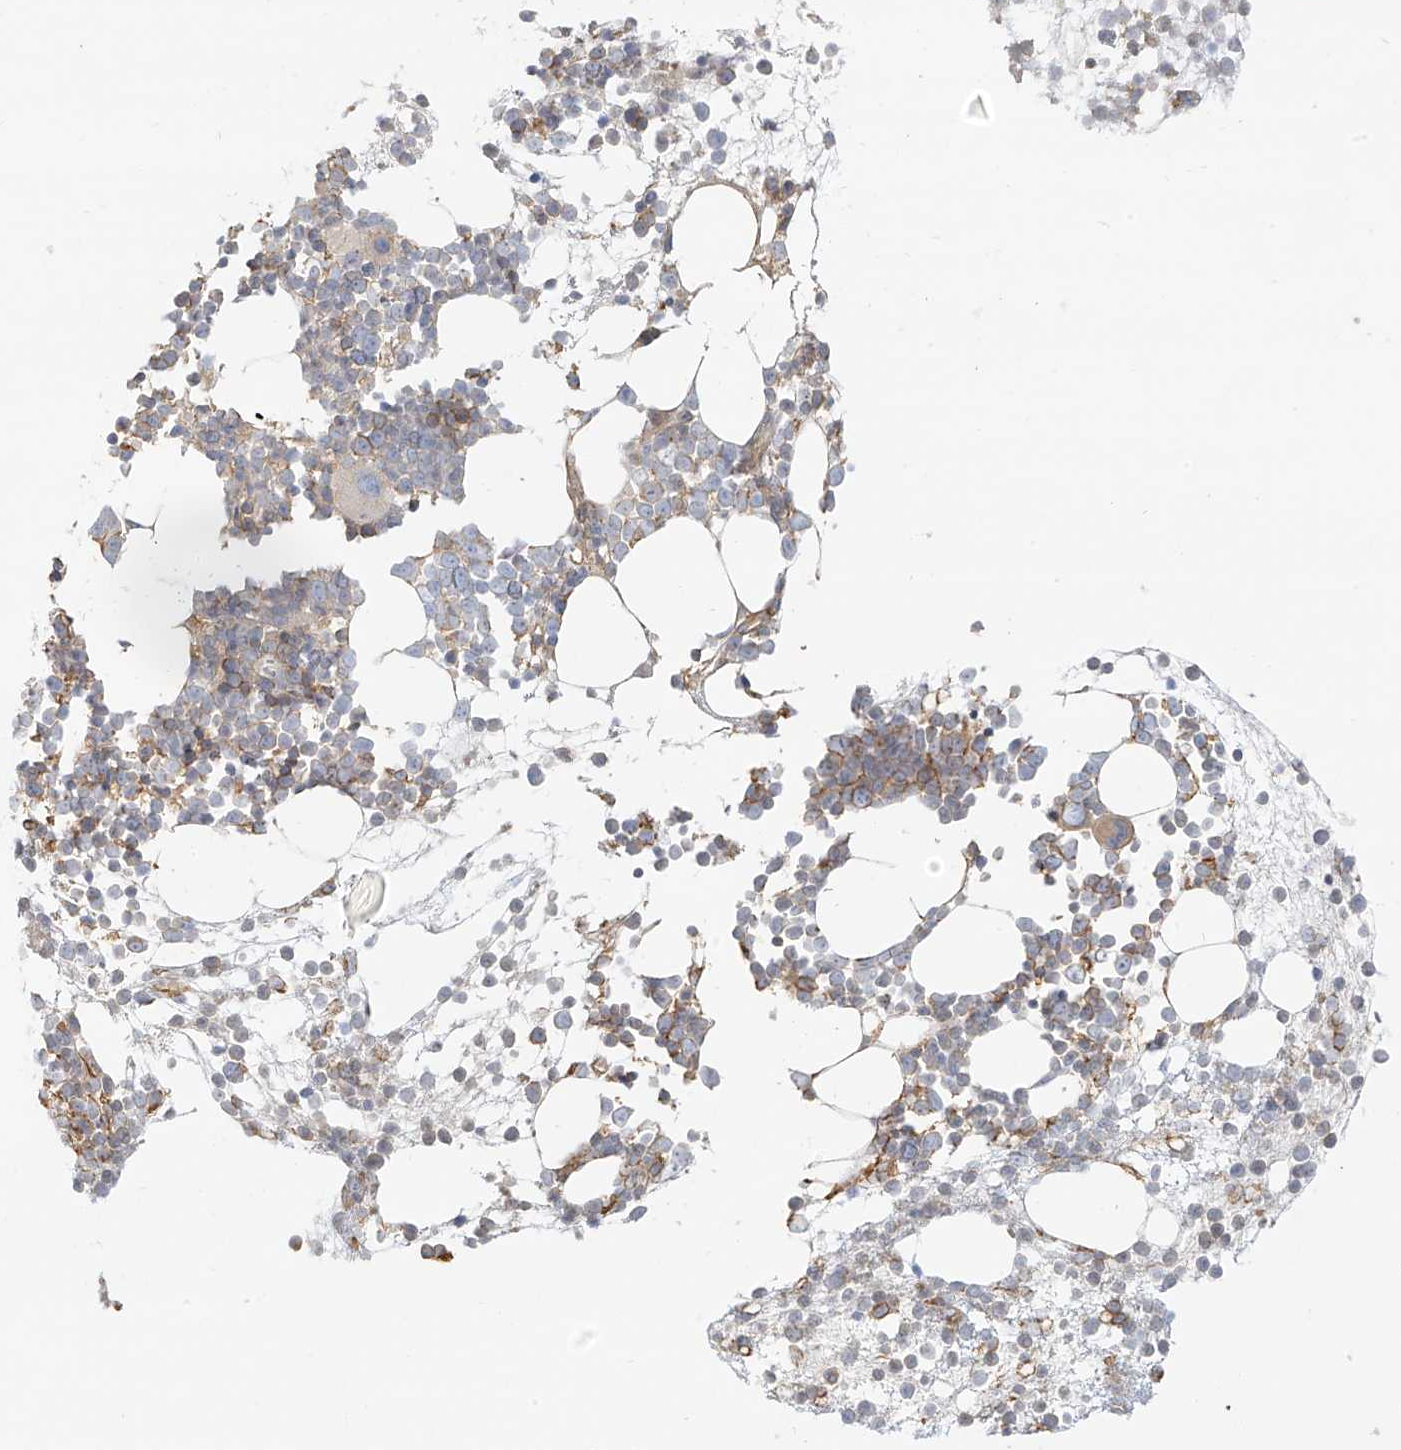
{"staining": {"intensity": "moderate", "quantity": "25%-75%", "location": "cytoplasmic/membranous"}, "tissue": "bone marrow", "cell_type": "Hematopoietic cells", "image_type": "normal", "snomed": [{"axis": "morphology", "description": "Normal tissue, NOS"}, {"axis": "topography", "description": "Bone marrow"}], "caption": "Protein staining of benign bone marrow displays moderate cytoplasmic/membranous staining in about 25%-75% of hematopoietic cells. (brown staining indicates protein expression, while blue staining denotes nuclei).", "gene": "UPK1B", "patient": {"sex": "male", "age": 54}}